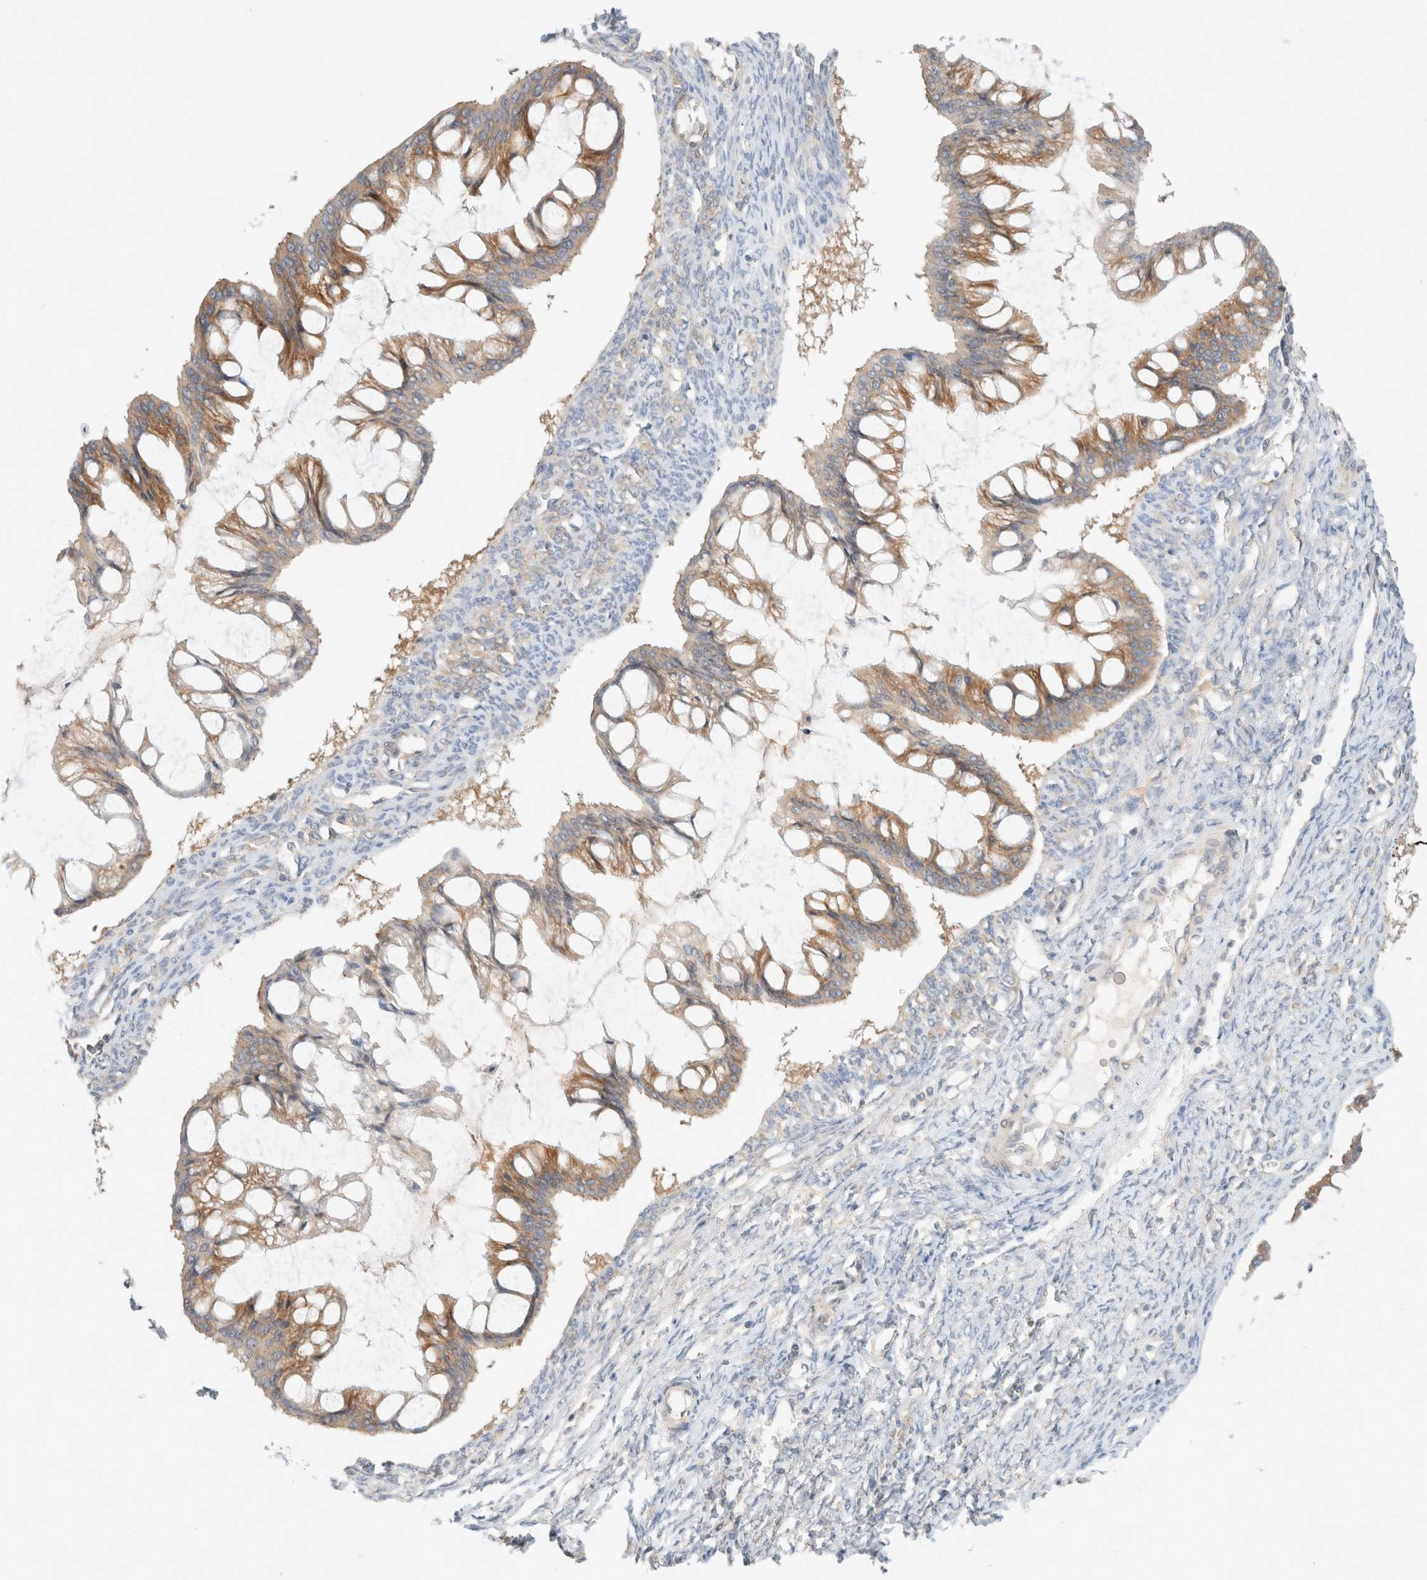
{"staining": {"intensity": "moderate", "quantity": ">75%", "location": "cytoplasmic/membranous"}, "tissue": "ovarian cancer", "cell_type": "Tumor cells", "image_type": "cancer", "snomed": [{"axis": "morphology", "description": "Cystadenocarcinoma, mucinous, NOS"}, {"axis": "topography", "description": "Ovary"}], "caption": "The photomicrograph shows staining of mucinous cystadenocarcinoma (ovarian), revealing moderate cytoplasmic/membranous protein expression (brown color) within tumor cells. (IHC, brightfield microscopy, high magnification).", "gene": "MARK3", "patient": {"sex": "female", "age": 73}}